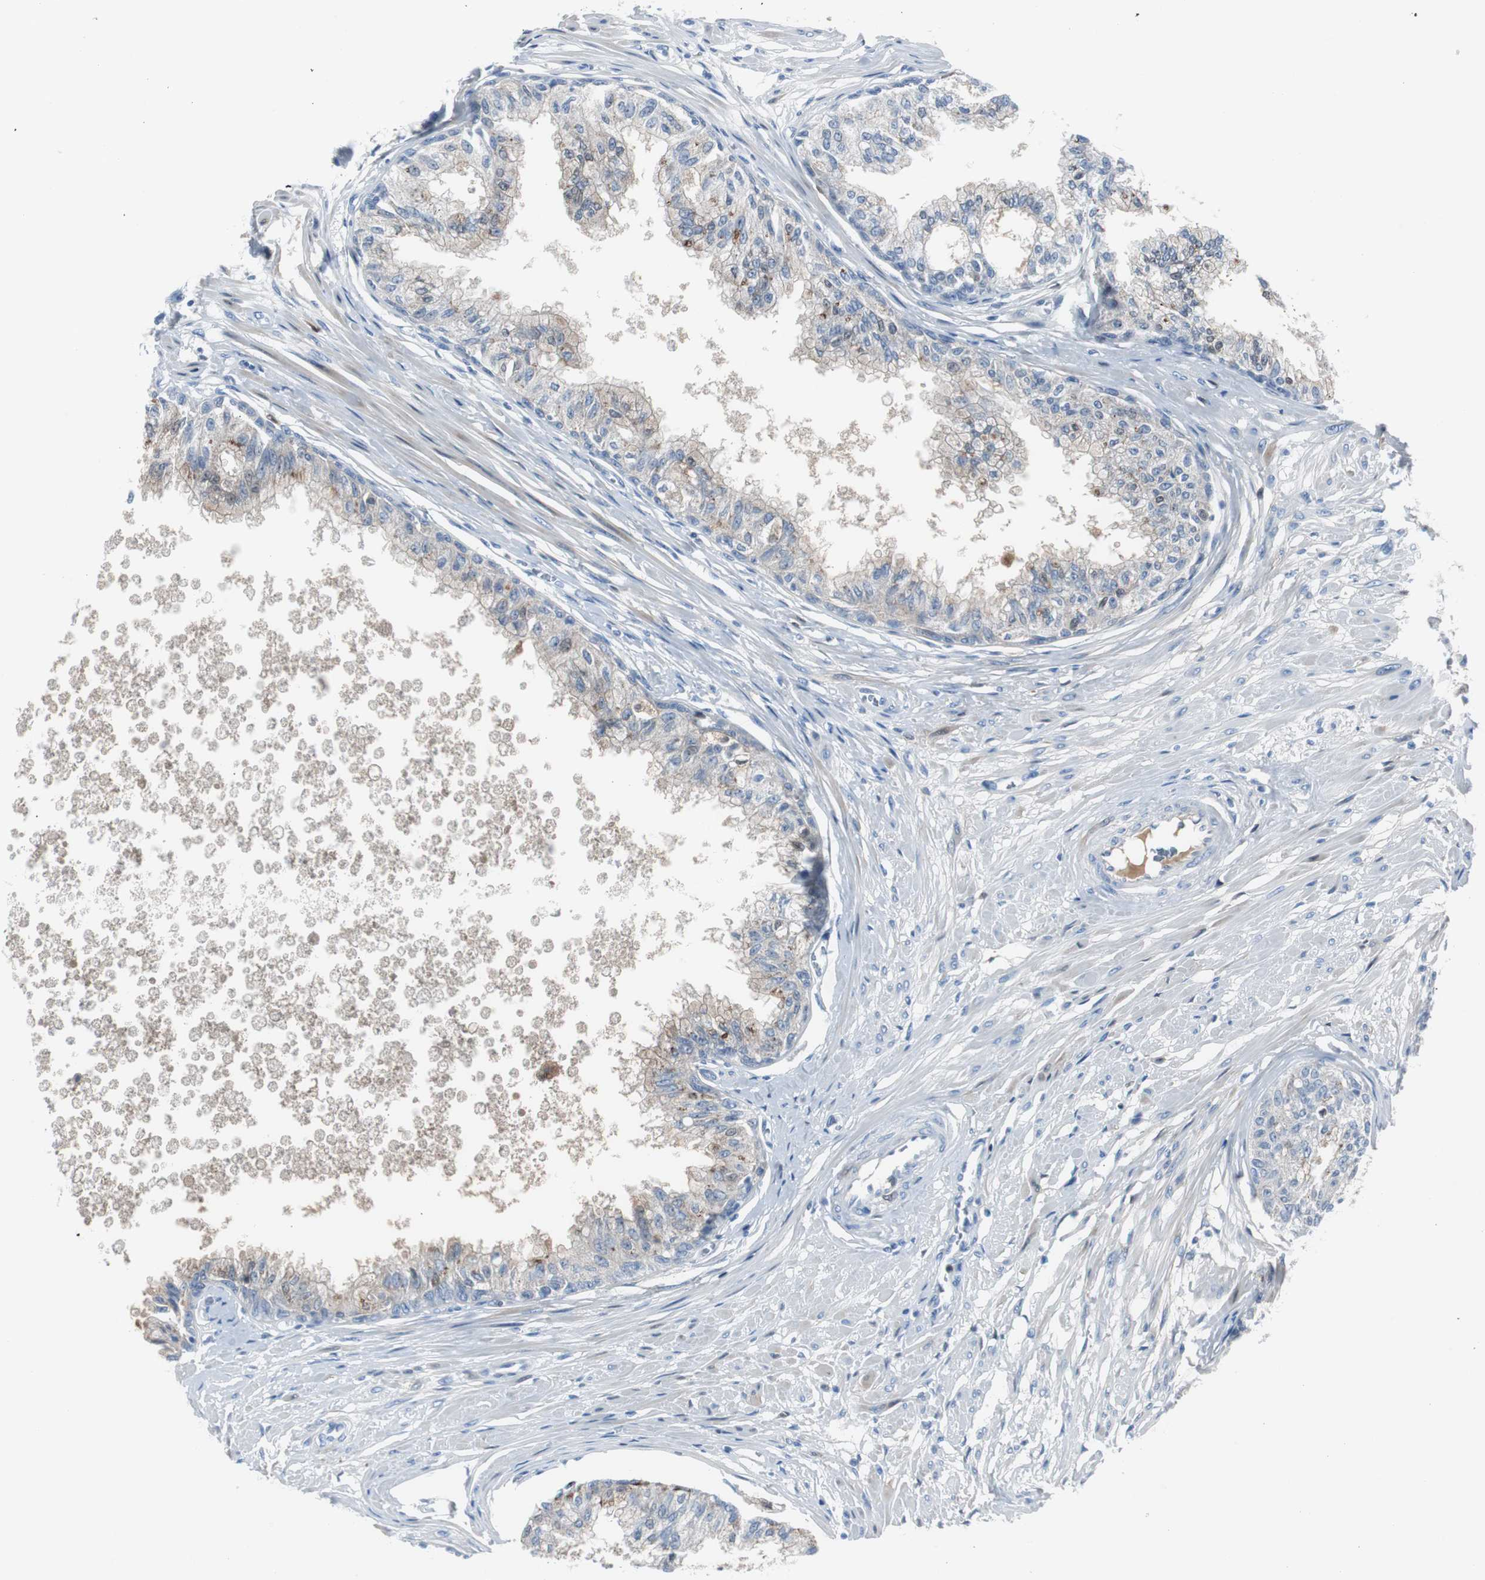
{"staining": {"intensity": "moderate", "quantity": "<25%", "location": "cytoplasmic/membranous"}, "tissue": "prostate", "cell_type": "Glandular cells", "image_type": "normal", "snomed": [{"axis": "morphology", "description": "Normal tissue, NOS"}, {"axis": "topography", "description": "Prostate"}, {"axis": "topography", "description": "Seminal veicle"}], "caption": "Protein expression analysis of benign prostate demonstrates moderate cytoplasmic/membranous staining in about <25% of glandular cells.", "gene": "SERPINF1", "patient": {"sex": "male", "age": 60}}